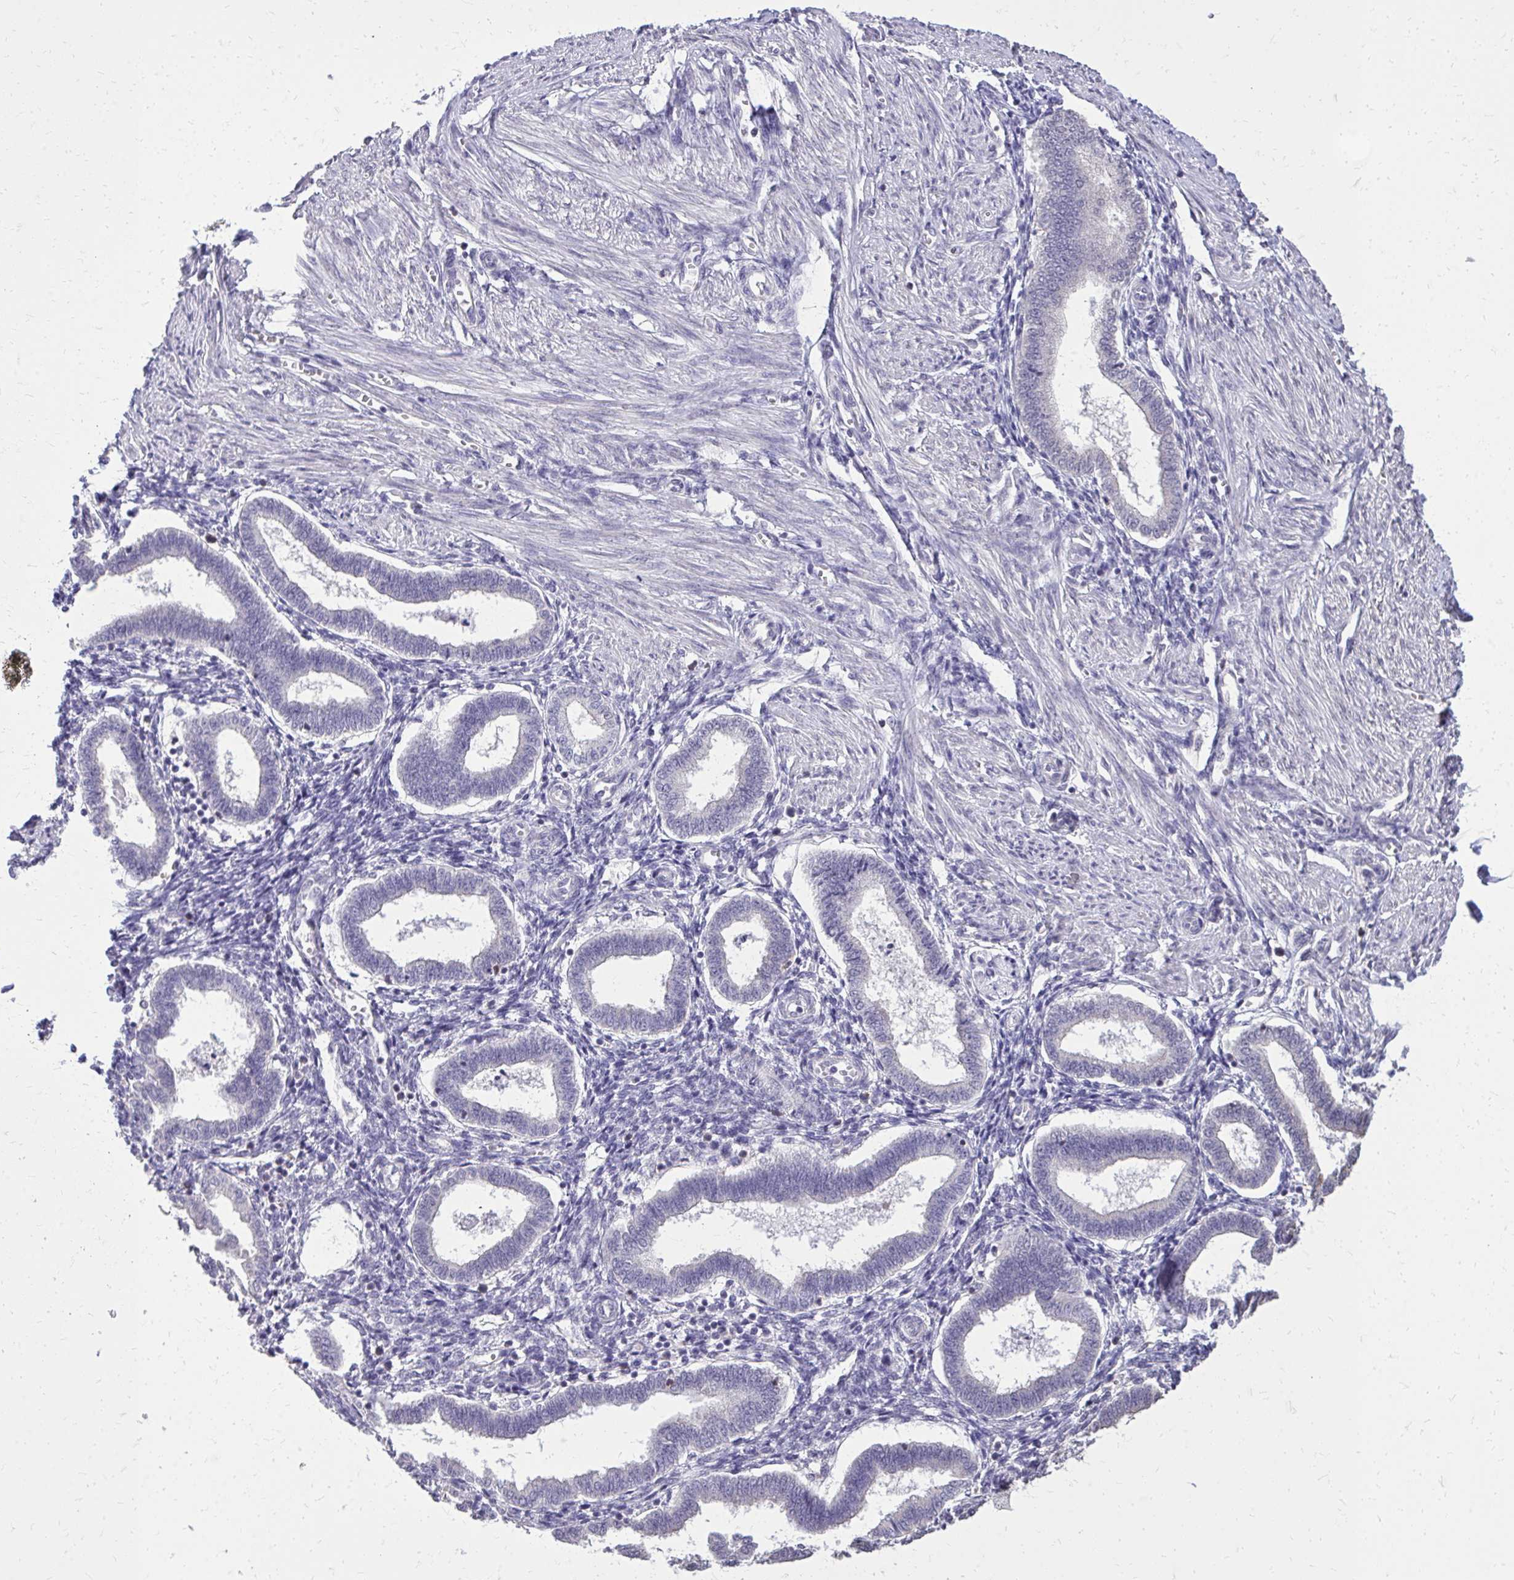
{"staining": {"intensity": "negative", "quantity": "none", "location": "none"}, "tissue": "endometrium", "cell_type": "Cells in endometrial stroma", "image_type": "normal", "snomed": [{"axis": "morphology", "description": "Normal tissue, NOS"}, {"axis": "topography", "description": "Endometrium"}], "caption": "Immunohistochemical staining of normal human endometrium exhibits no significant staining in cells in endometrial stroma. (DAB (3,3'-diaminobenzidine) immunohistochemistry (IHC), high magnification).", "gene": "AKAP5", "patient": {"sex": "female", "age": 24}}